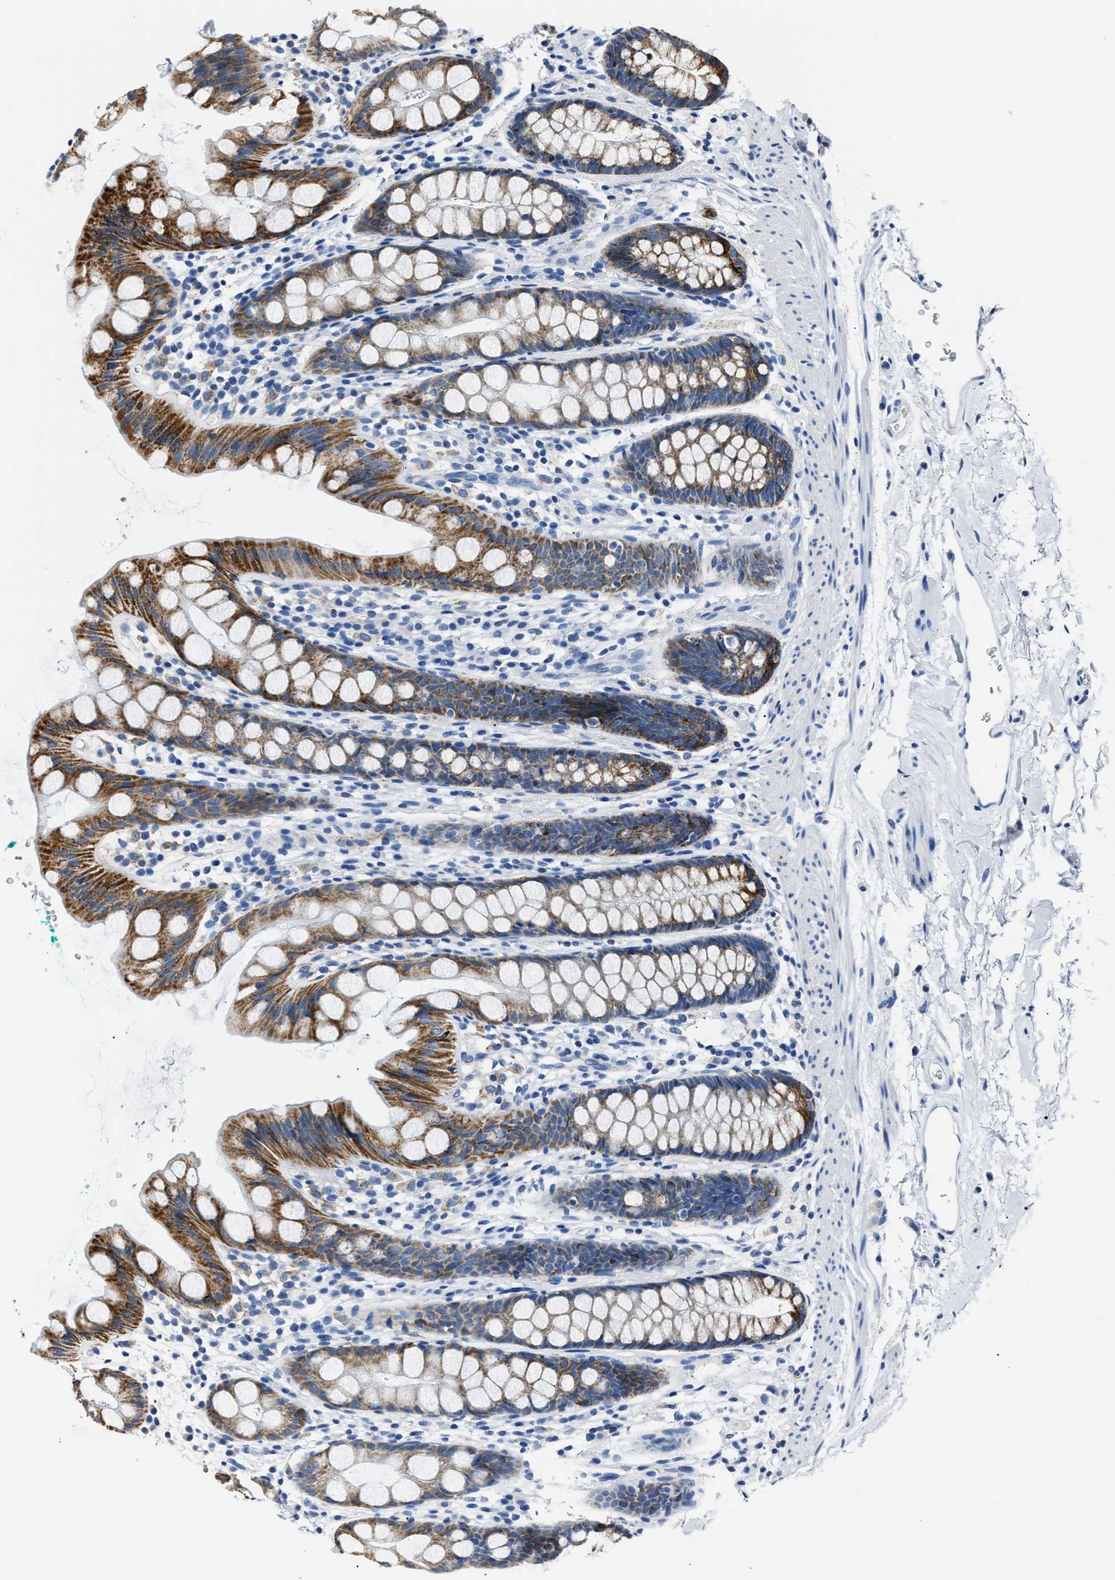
{"staining": {"intensity": "strong", "quantity": ">75%", "location": "cytoplasmic/membranous"}, "tissue": "rectum", "cell_type": "Glandular cells", "image_type": "normal", "snomed": [{"axis": "morphology", "description": "Normal tissue, NOS"}, {"axis": "topography", "description": "Rectum"}], "caption": "Rectum stained for a protein (brown) demonstrates strong cytoplasmic/membranous positive positivity in about >75% of glandular cells.", "gene": "AMACR", "patient": {"sex": "female", "age": 65}}